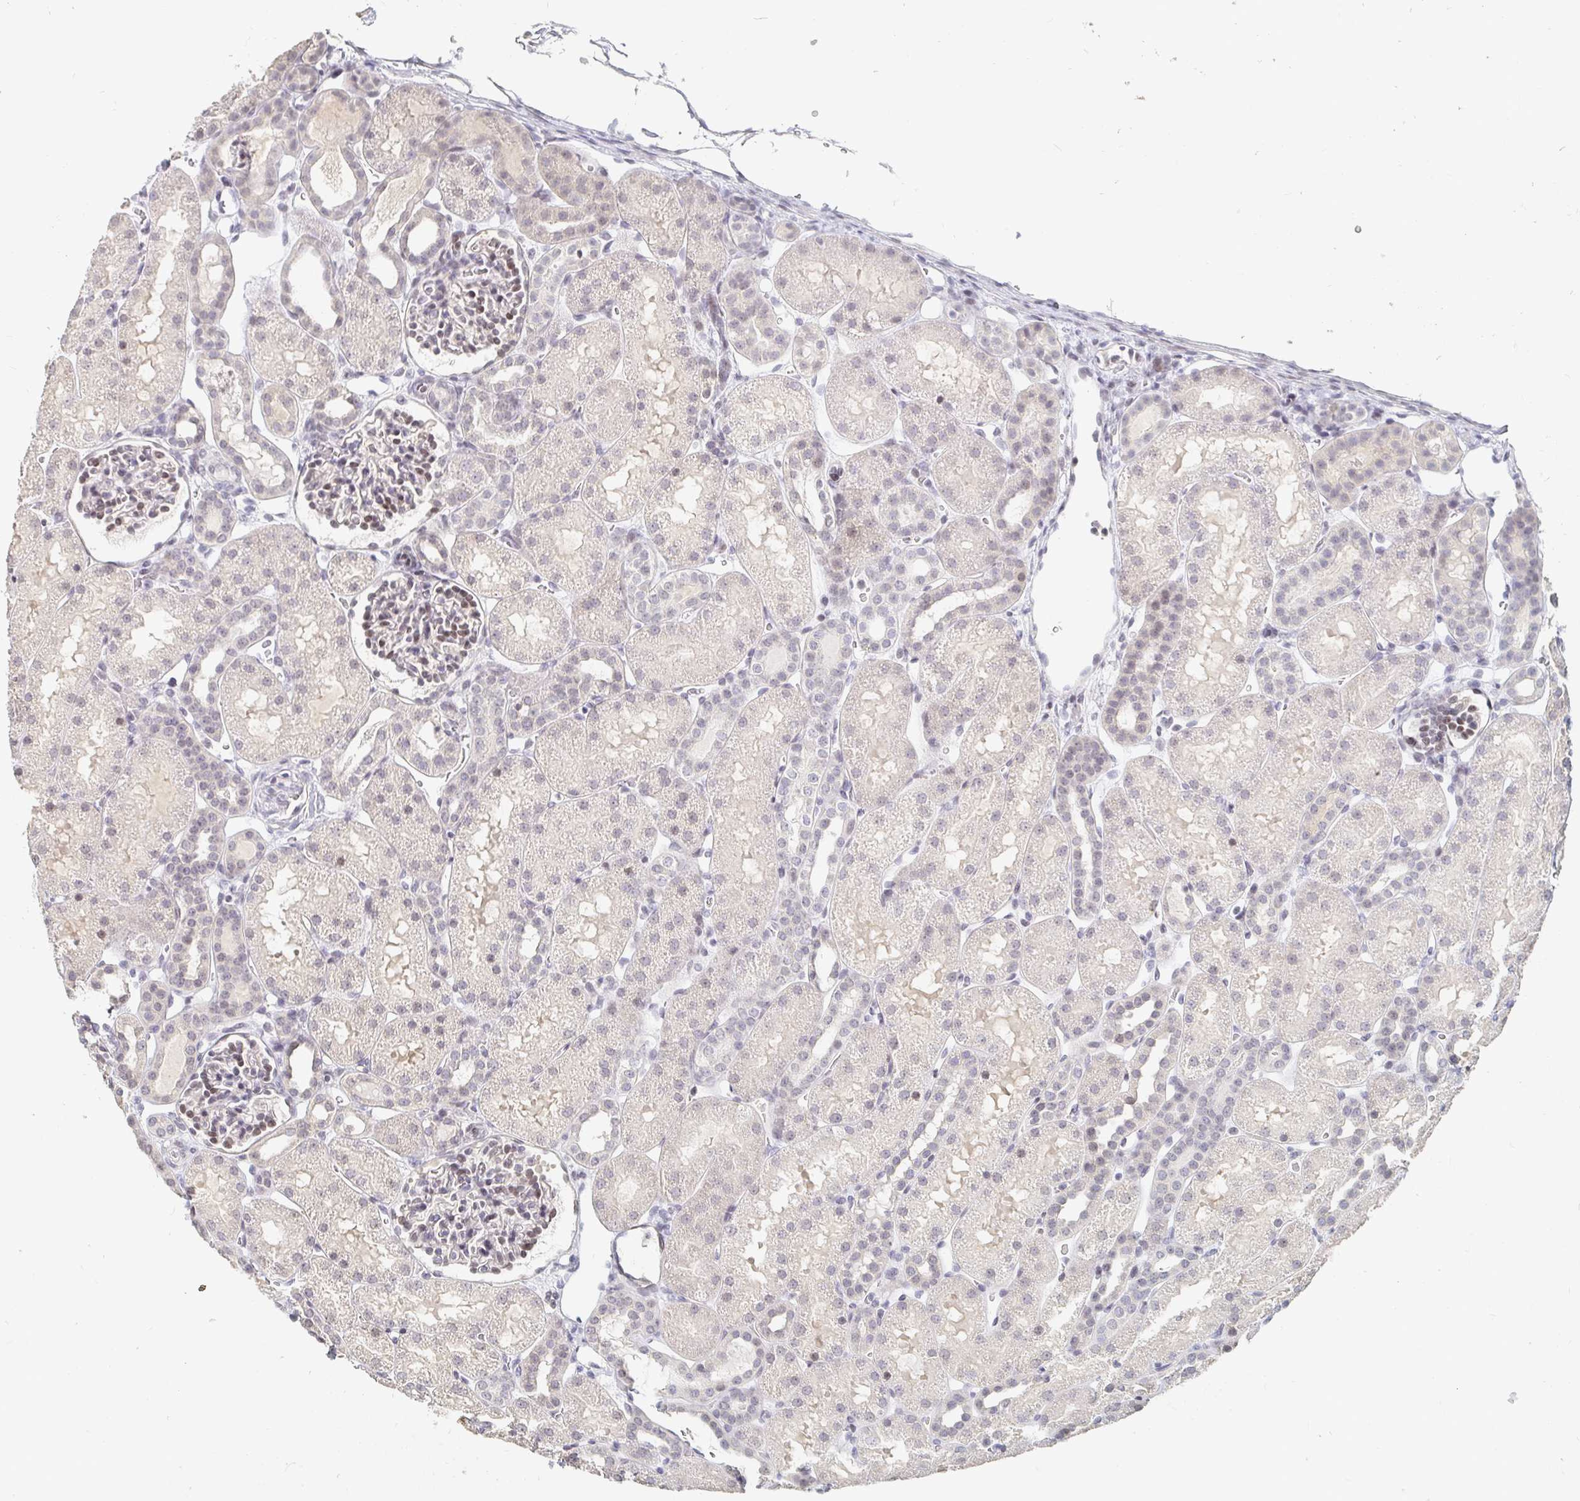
{"staining": {"intensity": "weak", "quantity": "25%-75%", "location": "nuclear"}, "tissue": "kidney", "cell_type": "Cells in glomeruli", "image_type": "normal", "snomed": [{"axis": "morphology", "description": "Normal tissue, NOS"}, {"axis": "topography", "description": "Kidney"}], "caption": "IHC photomicrograph of normal kidney: human kidney stained using IHC demonstrates low levels of weak protein expression localized specifically in the nuclear of cells in glomeruli, appearing as a nuclear brown color.", "gene": "NME9", "patient": {"sex": "male", "age": 2}}